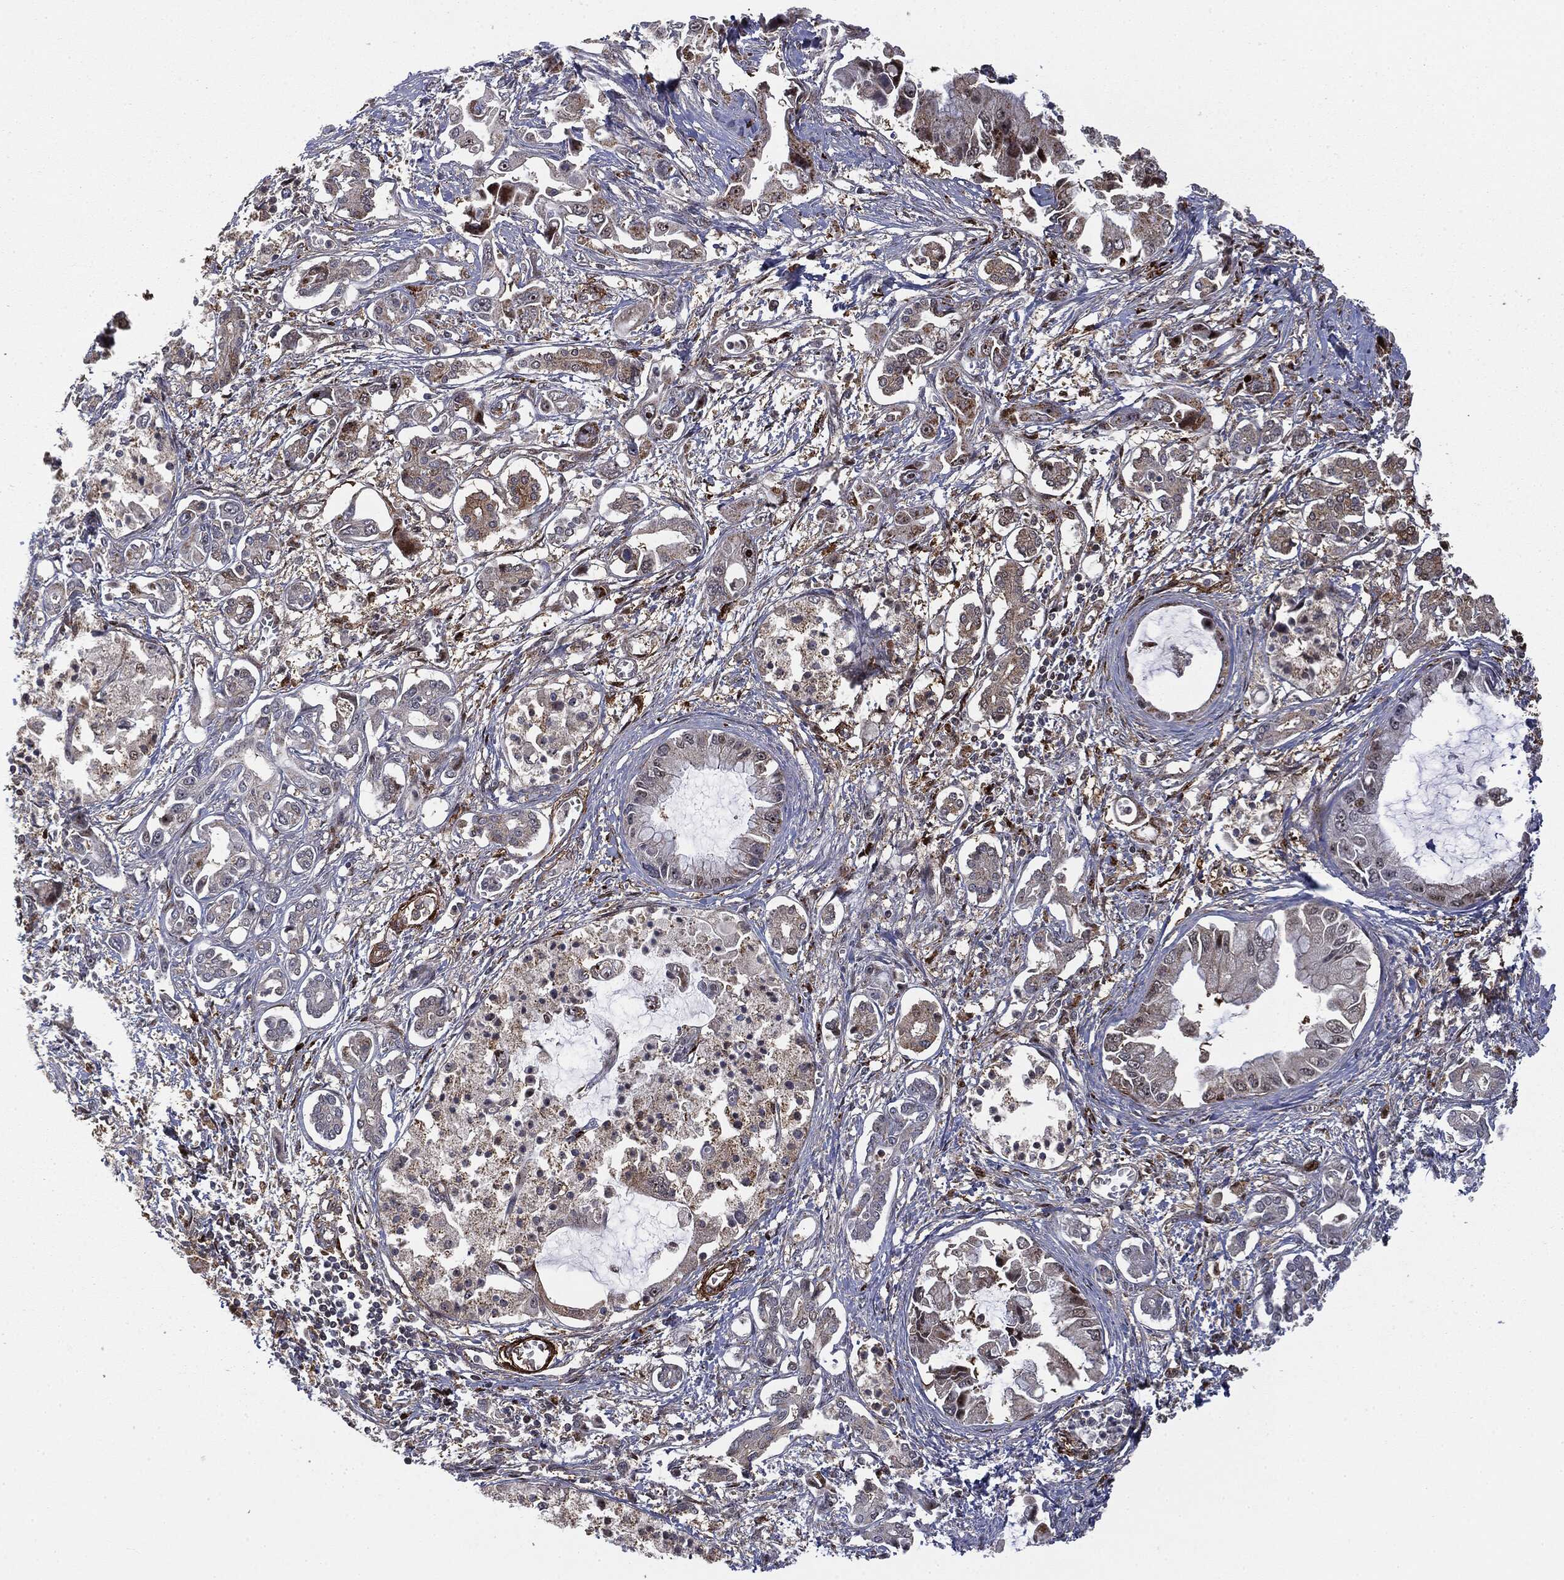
{"staining": {"intensity": "negative", "quantity": "none", "location": "none"}, "tissue": "pancreatic cancer", "cell_type": "Tumor cells", "image_type": "cancer", "snomed": [{"axis": "morphology", "description": "Adenocarcinoma, NOS"}, {"axis": "topography", "description": "Pancreas"}], "caption": "The IHC photomicrograph has no significant expression in tumor cells of pancreatic cancer tissue.", "gene": "PTEN", "patient": {"sex": "male", "age": 84}}